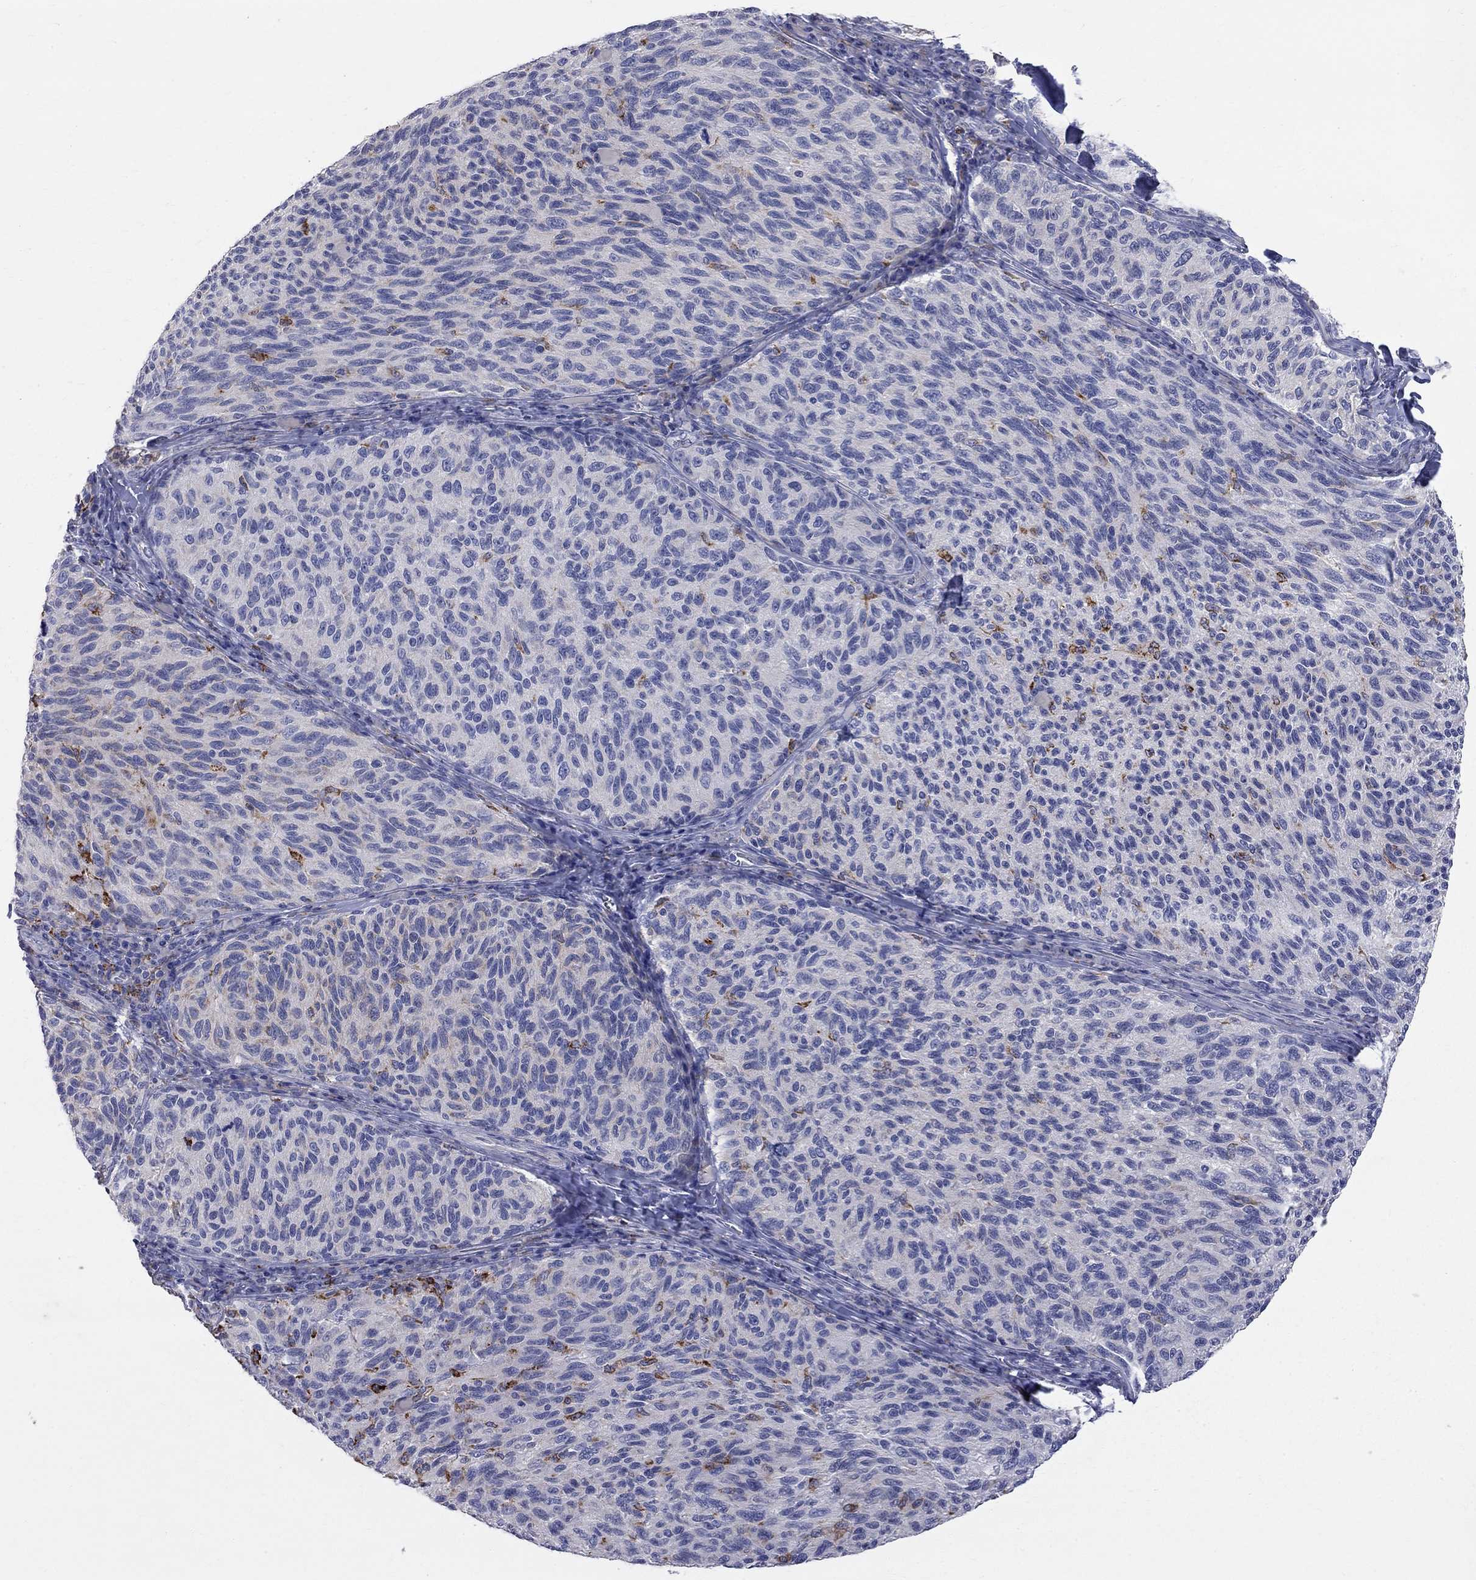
{"staining": {"intensity": "negative", "quantity": "none", "location": "none"}, "tissue": "melanoma", "cell_type": "Tumor cells", "image_type": "cancer", "snomed": [{"axis": "morphology", "description": "Malignant melanoma, NOS"}, {"axis": "topography", "description": "Skin"}], "caption": "An IHC image of melanoma is shown. There is no staining in tumor cells of melanoma.", "gene": "ACSL1", "patient": {"sex": "female", "age": 73}}